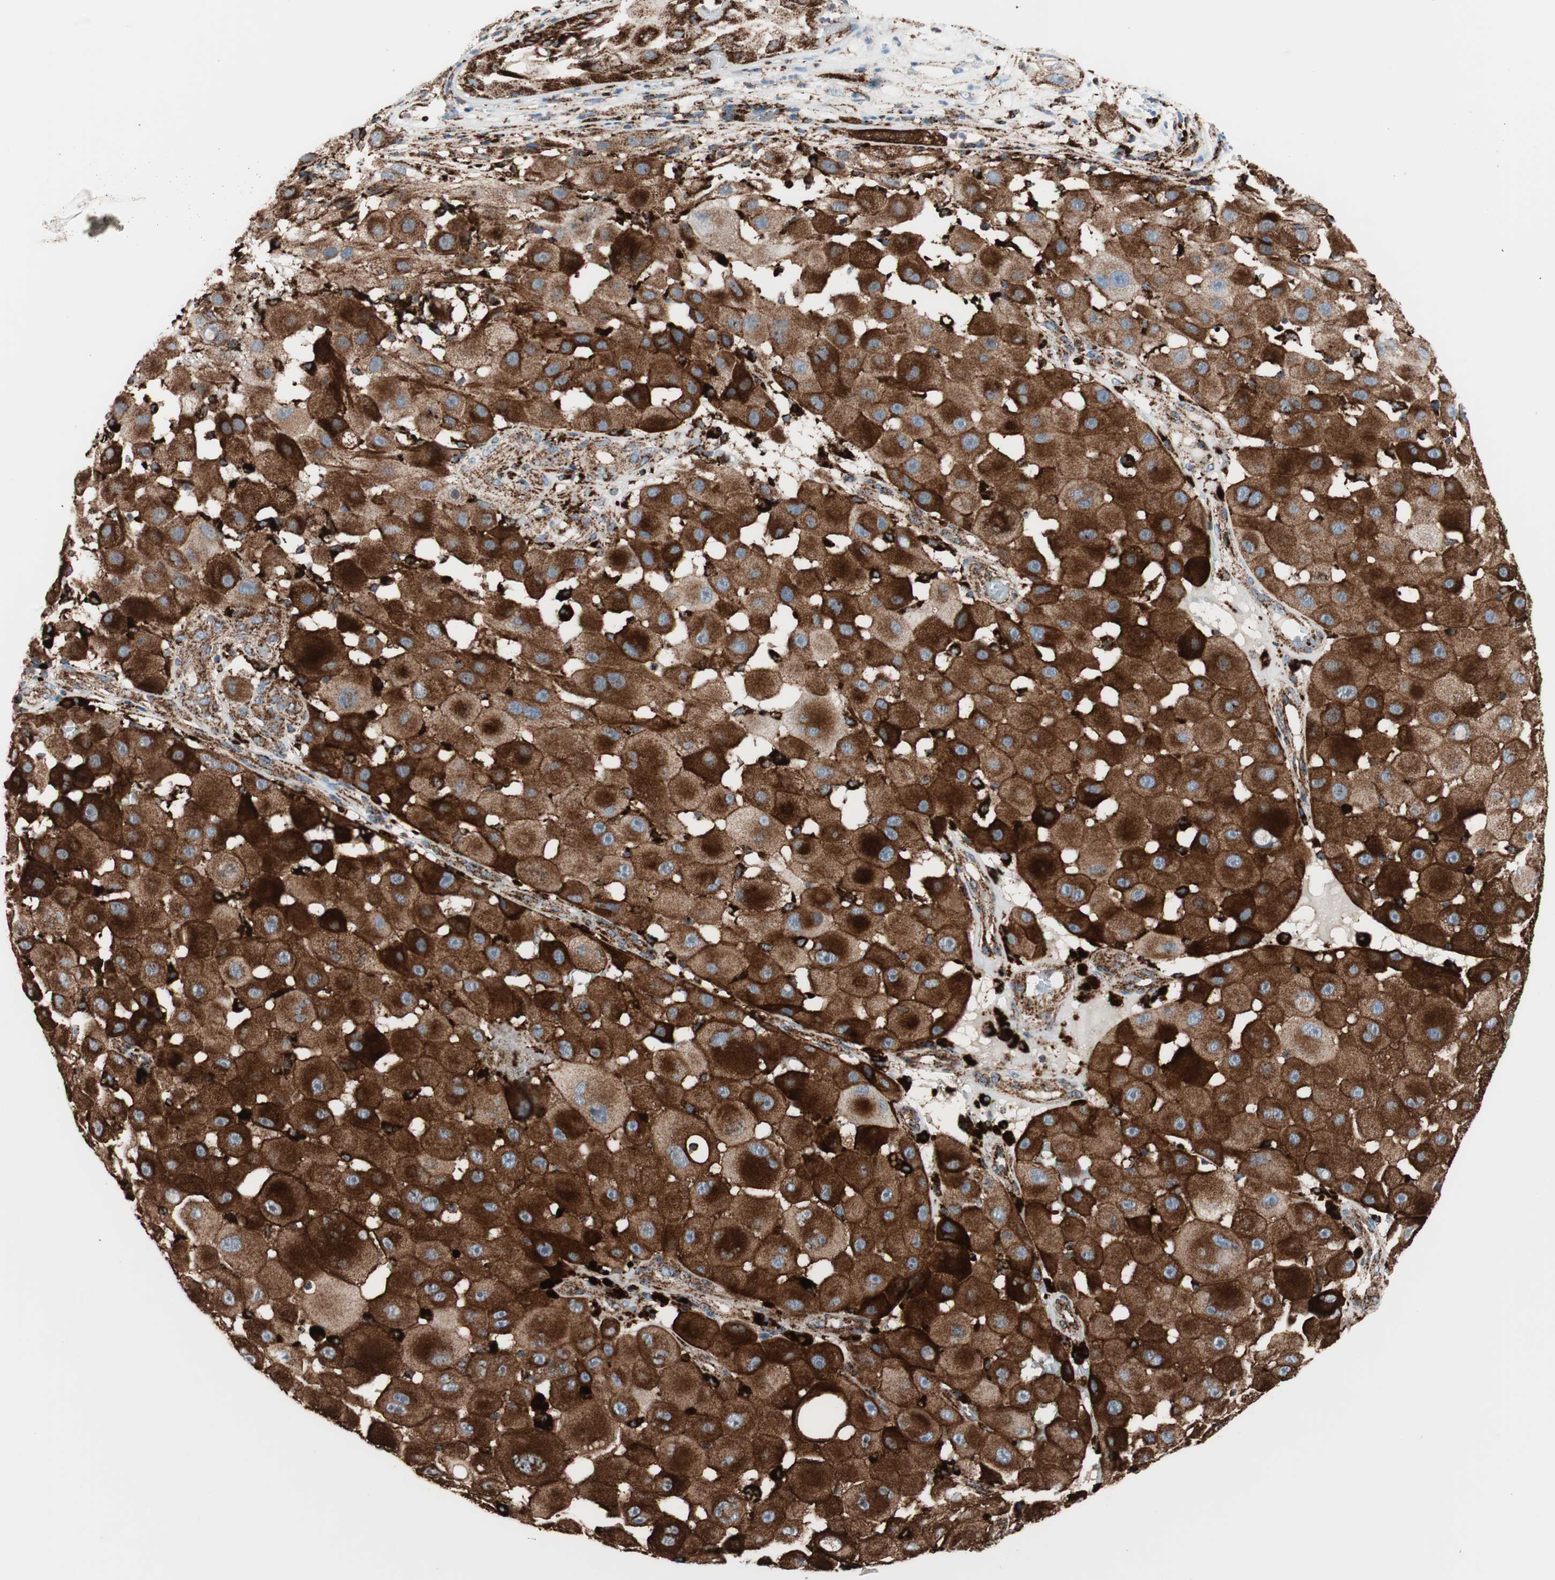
{"staining": {"intensity": "strong", "quantity": ">75%", "location": "cytoplasmic/membranous"}, "tissue": "melanoma", "cell_type": "Tumor cells", "image_type": "cancer", "snomed": [{"axis": "morphology", "description": "Malignant melanoma, NOS"}, {"axis": "topography", "description": "Skin"}], "caption": "Strong cytoplasmic/membranous protein positivity is seen in about >75% of tumor cells in melanoma.", "gene": "LAMP1", "patient": {"sex": "female", "age": 81}}